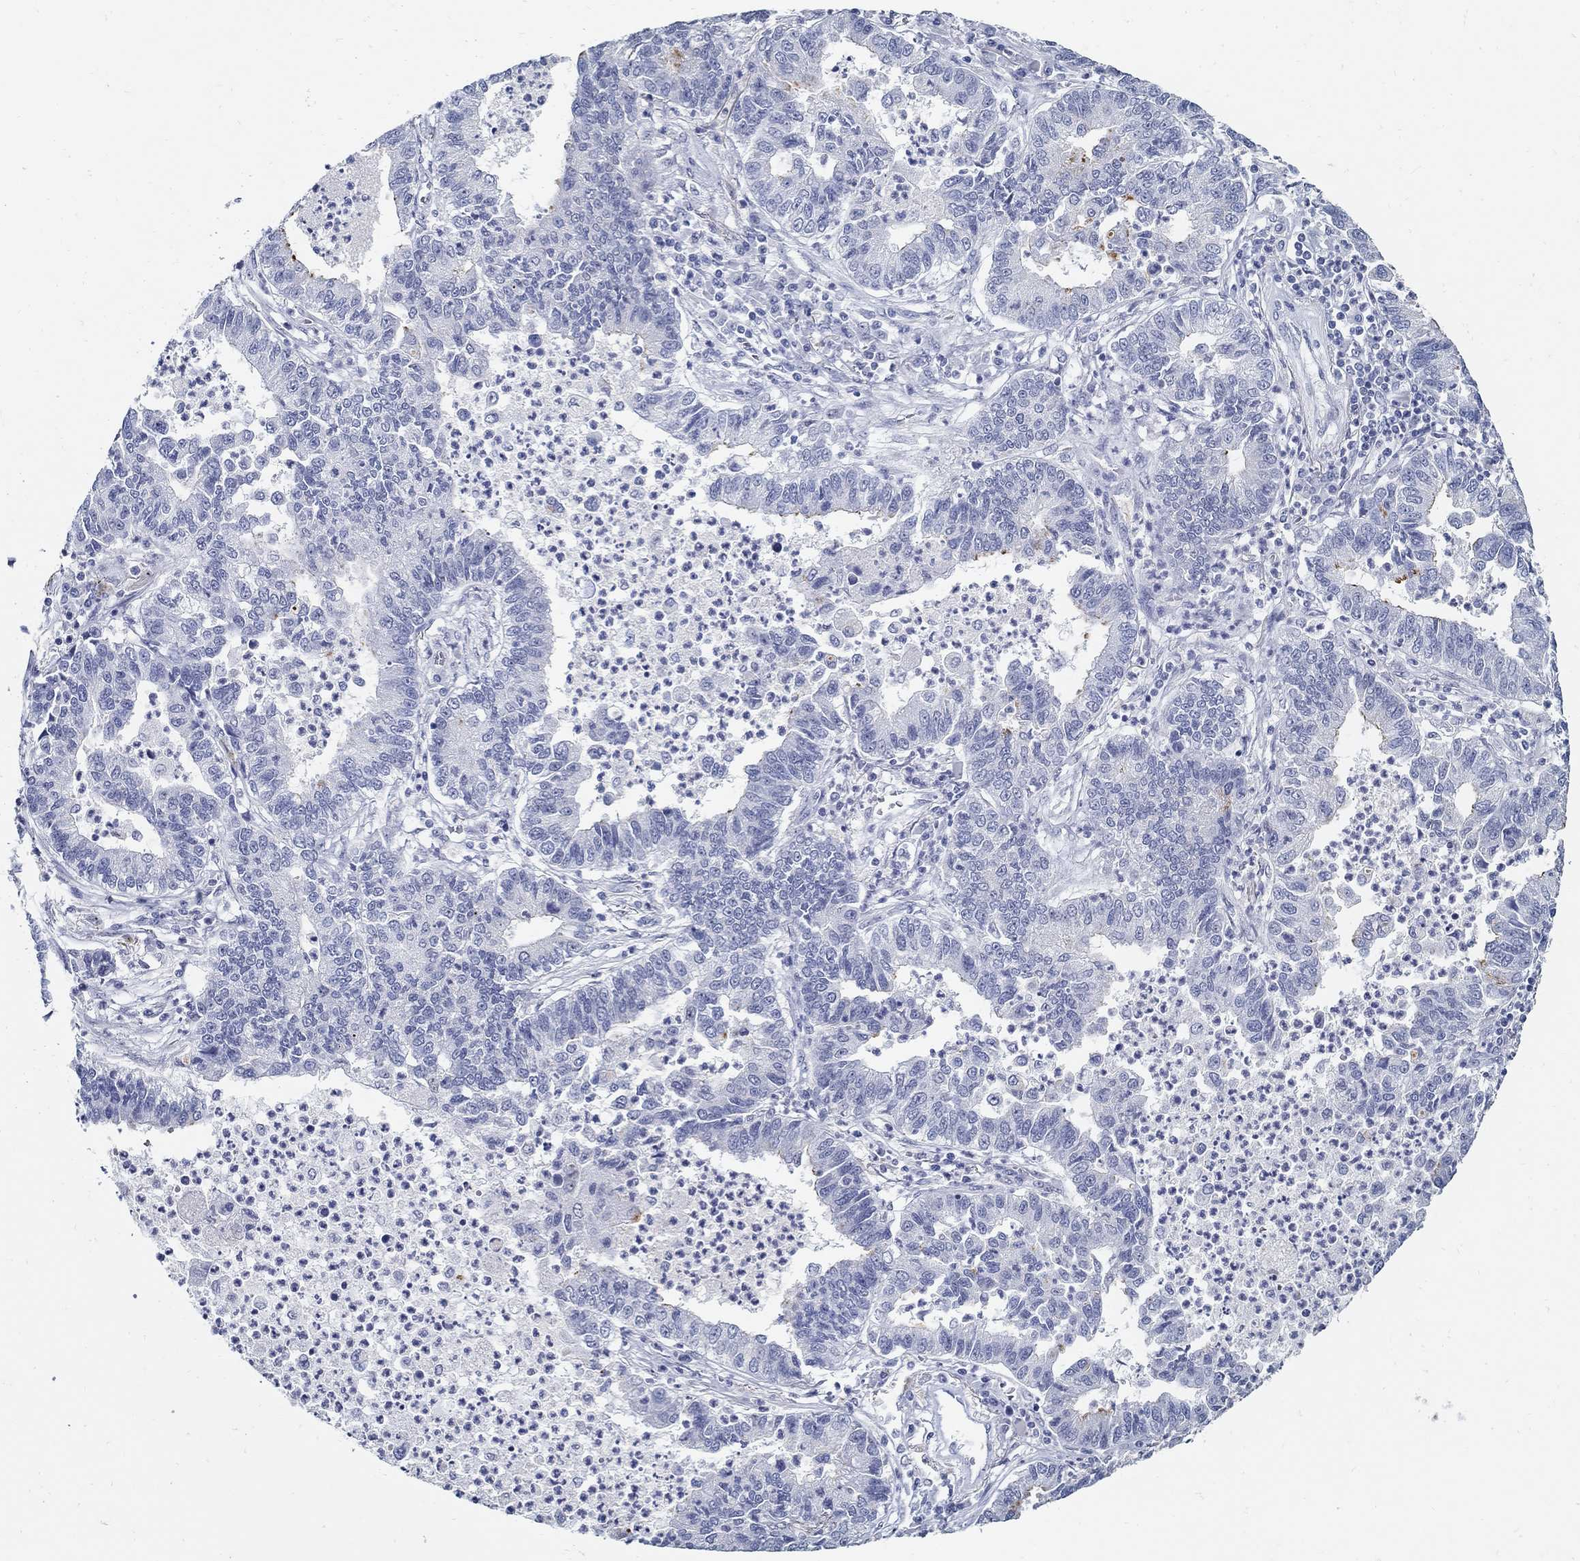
{"staining": {"intensity": "negative", "quantity": "none", "location": "none"}, "tissue": "lung cancer", "cell_type": "Tumor cells", "image_type": "cancer", "snomed": [{"axis": "morphology", "description": "Adenocarcinoma, NOS"}, {"axis": "topography", "description": "Lung"}], "caption": "A high-resolution photomicrograph shows immunohistochemistry staining of lung adenocarcinoma, which demonstrates no significant staining in tumor cells.", "gene": "USP29", "patient": {"sex": "female", "age": 57}}